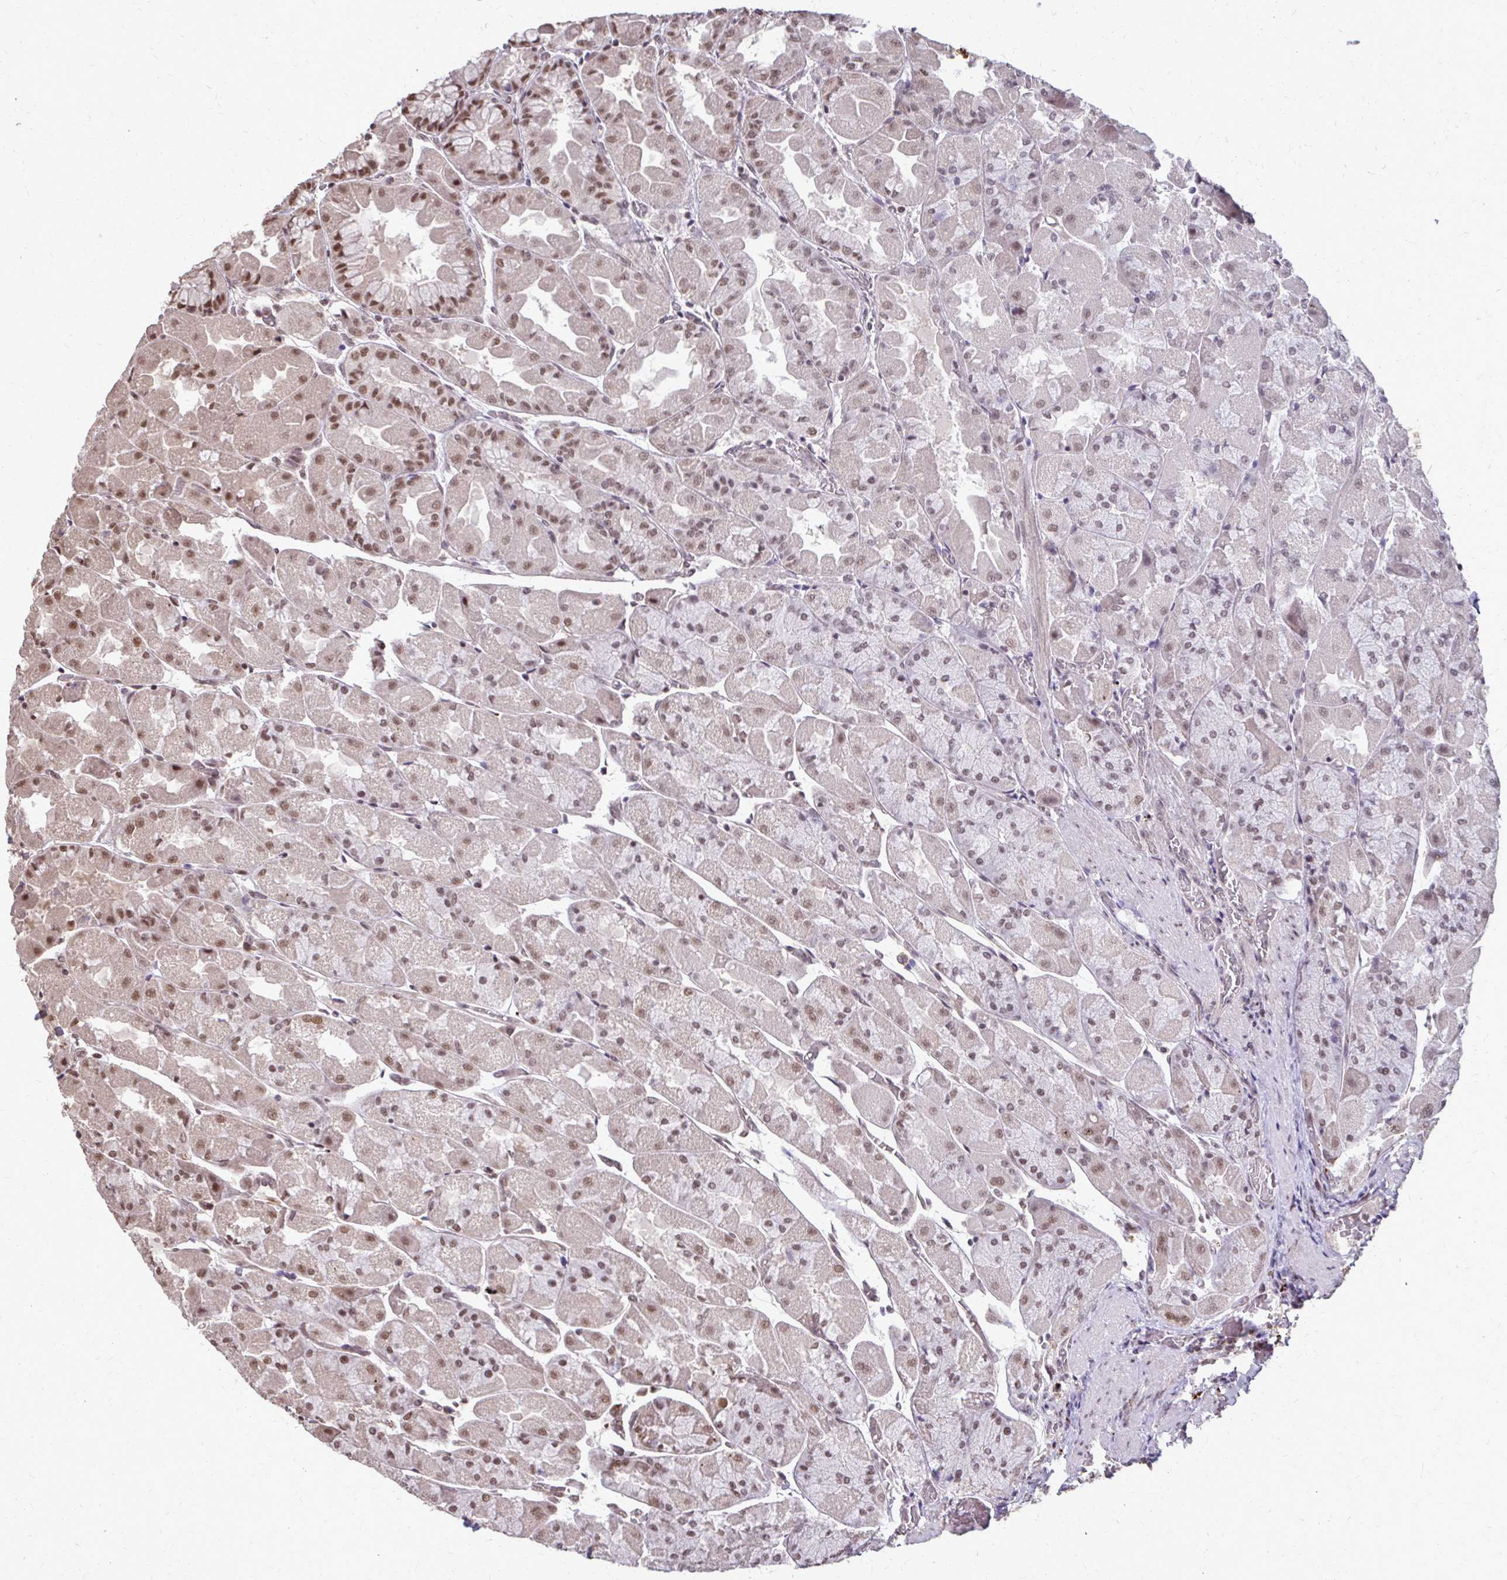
{"staining": {"intensity": "moderate", "quantity": ">75%", "location": "nuclear"}, "tissue": "stomach", "cell_type": "Glandular cells", "image_type": "normal", "snomed": [{"axis": "morphology", "description": "Normal tissue, NOS"}, {"axis": "topography", "description": "Stomach"}], "caption": "Protein expression analysis of unremarkable stomach shows moderate nuclear positivity in approximately >75% of glandular cells.", "gene": "SS18", "patient": {"sex": "female", "age": 61}}